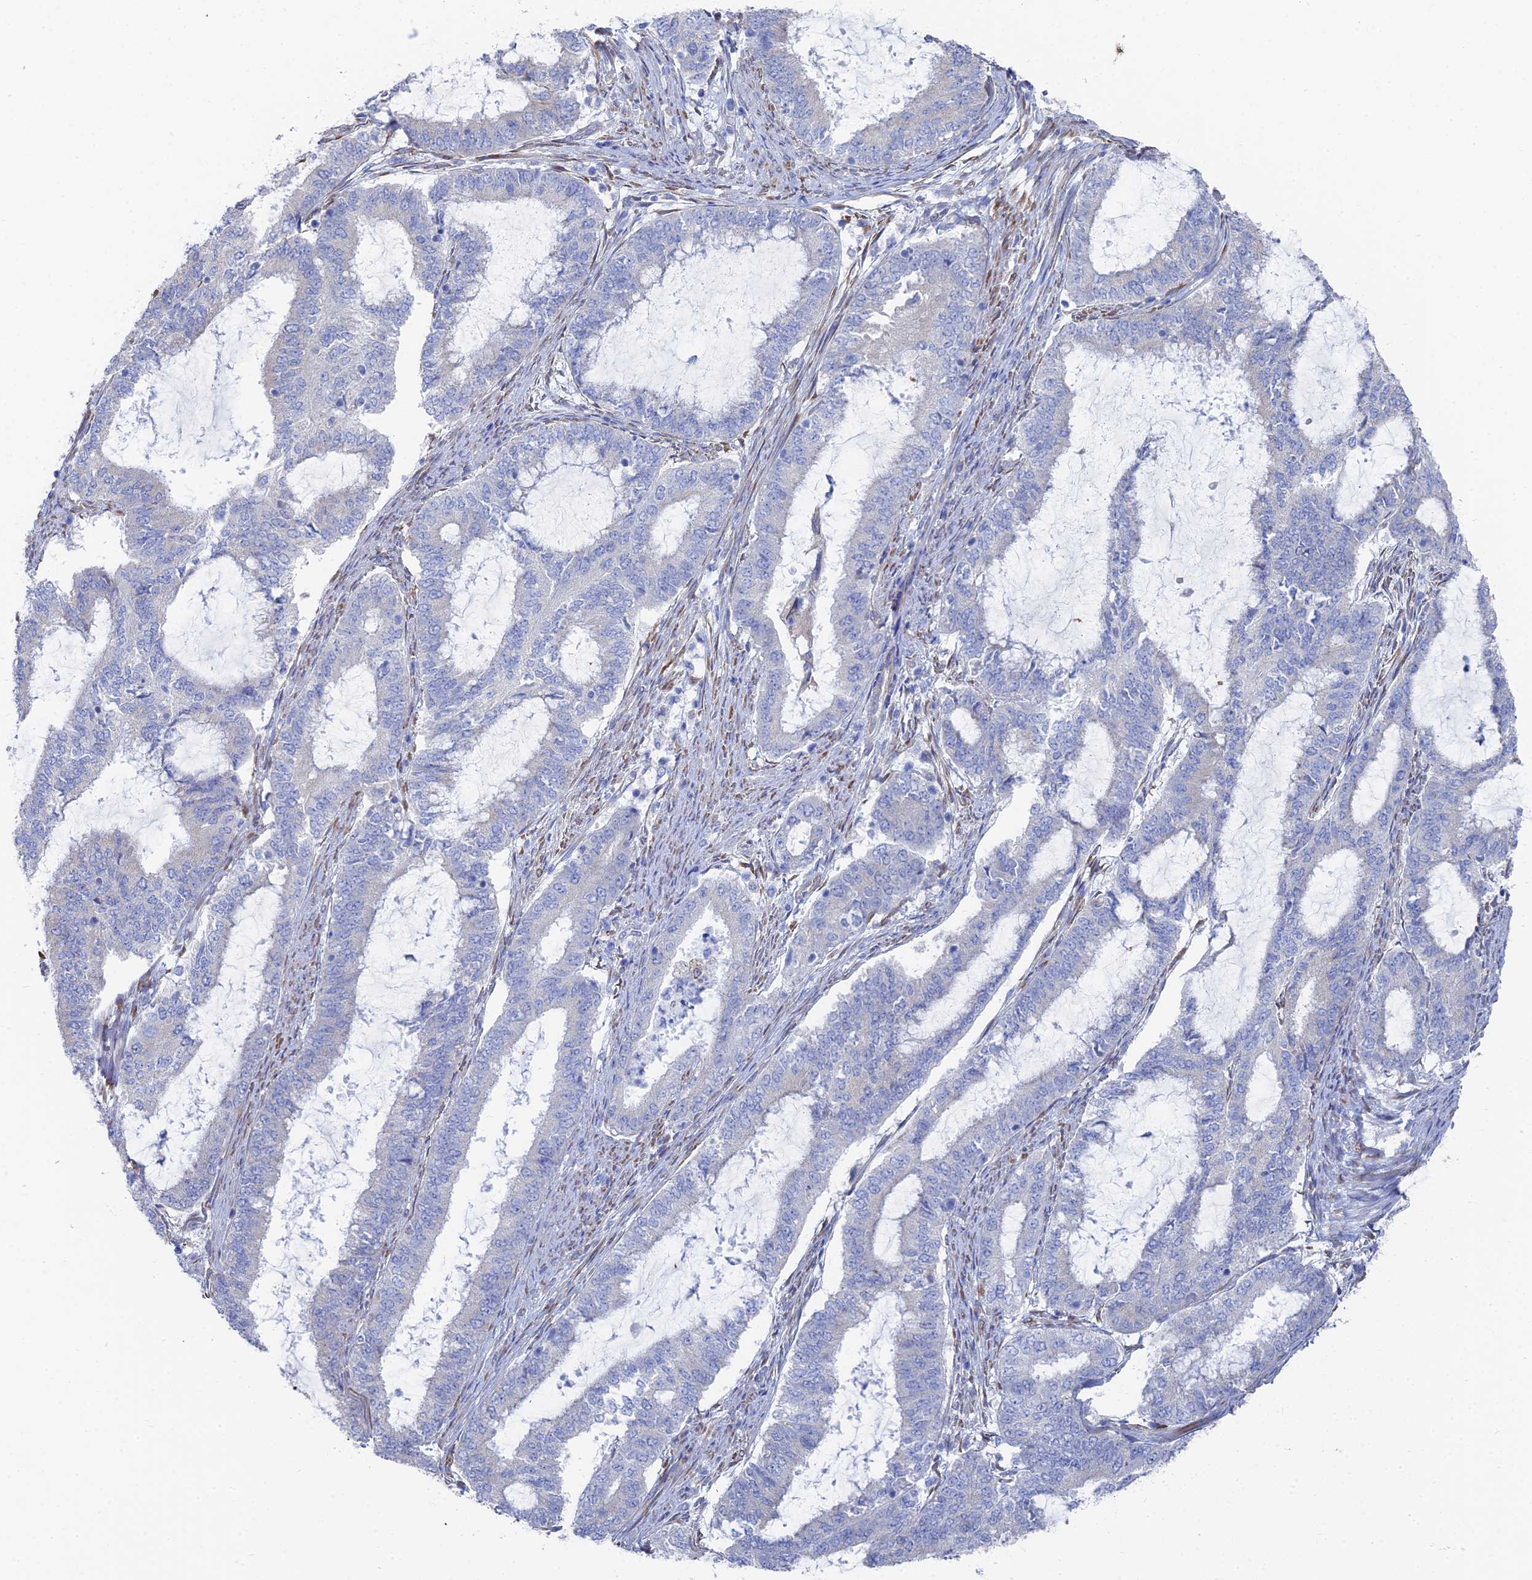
{"staining": {"intensity": "negative", "quantity": "none", "location": "none"}, "tissue": "endometrial cancer", "cell_type": "Tumor cells", "image_type": "cancer", "snomed": [{"axis": "morphology", "description": "Adenocarcinoma, NOS"}, {"axis": "topography", "description": "Endometrium"}], "caption": "High power microscopy image of an immunohistochemistry image of endometrial adenocarcinoma, revealing no significant positivity in tumor cells. Brightfield microscopy of immunohistochemistry (IHC) stained with DAB (3,3'-diaminobenzidine) (brown) and hematoxylin (blue), captured at high magnification.", "gene": "TNNT3", "patient": {"sex": "female", "age": 51}}